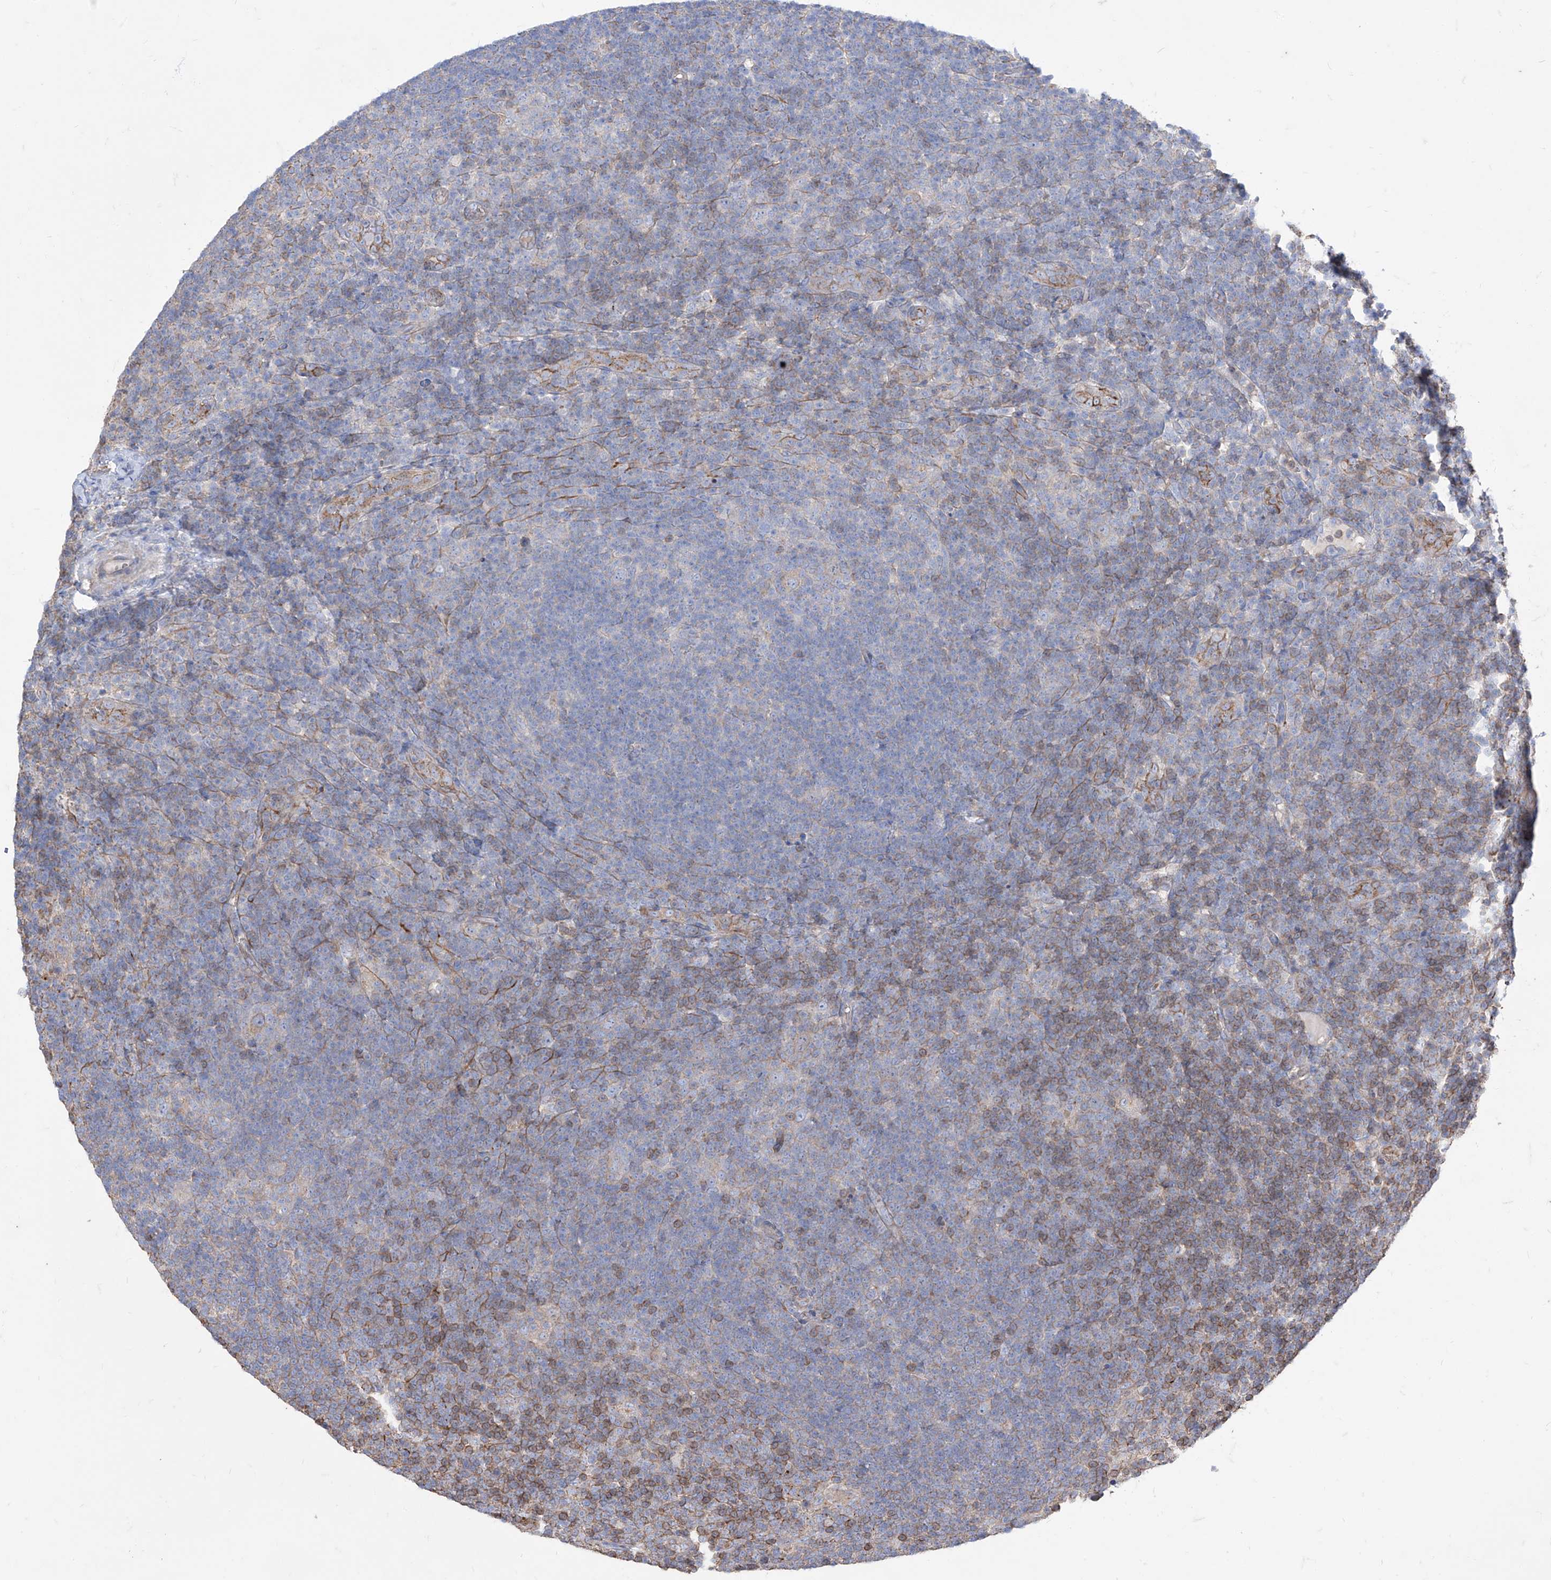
{"staining": {"intensity": "negative", "quantity": "none", "location": "none"}, "tissue": "lymphoma", "cell_type": "Tumor cells", "image_type": "cancer", "snomed": [{"axis": "morphology", "description": "Hodgkin's disease, NOS"}, {"axis": "topography", "description": "Lymph node"}], "caption": "The histopathology image shows no significant staining in tumor cells of lymphoma. (DAB immunohistochemistry (IHC) with hematoxylin counter stain).", "gene": "C1orf74", "patient": {"sex": "female", "age": 57}}